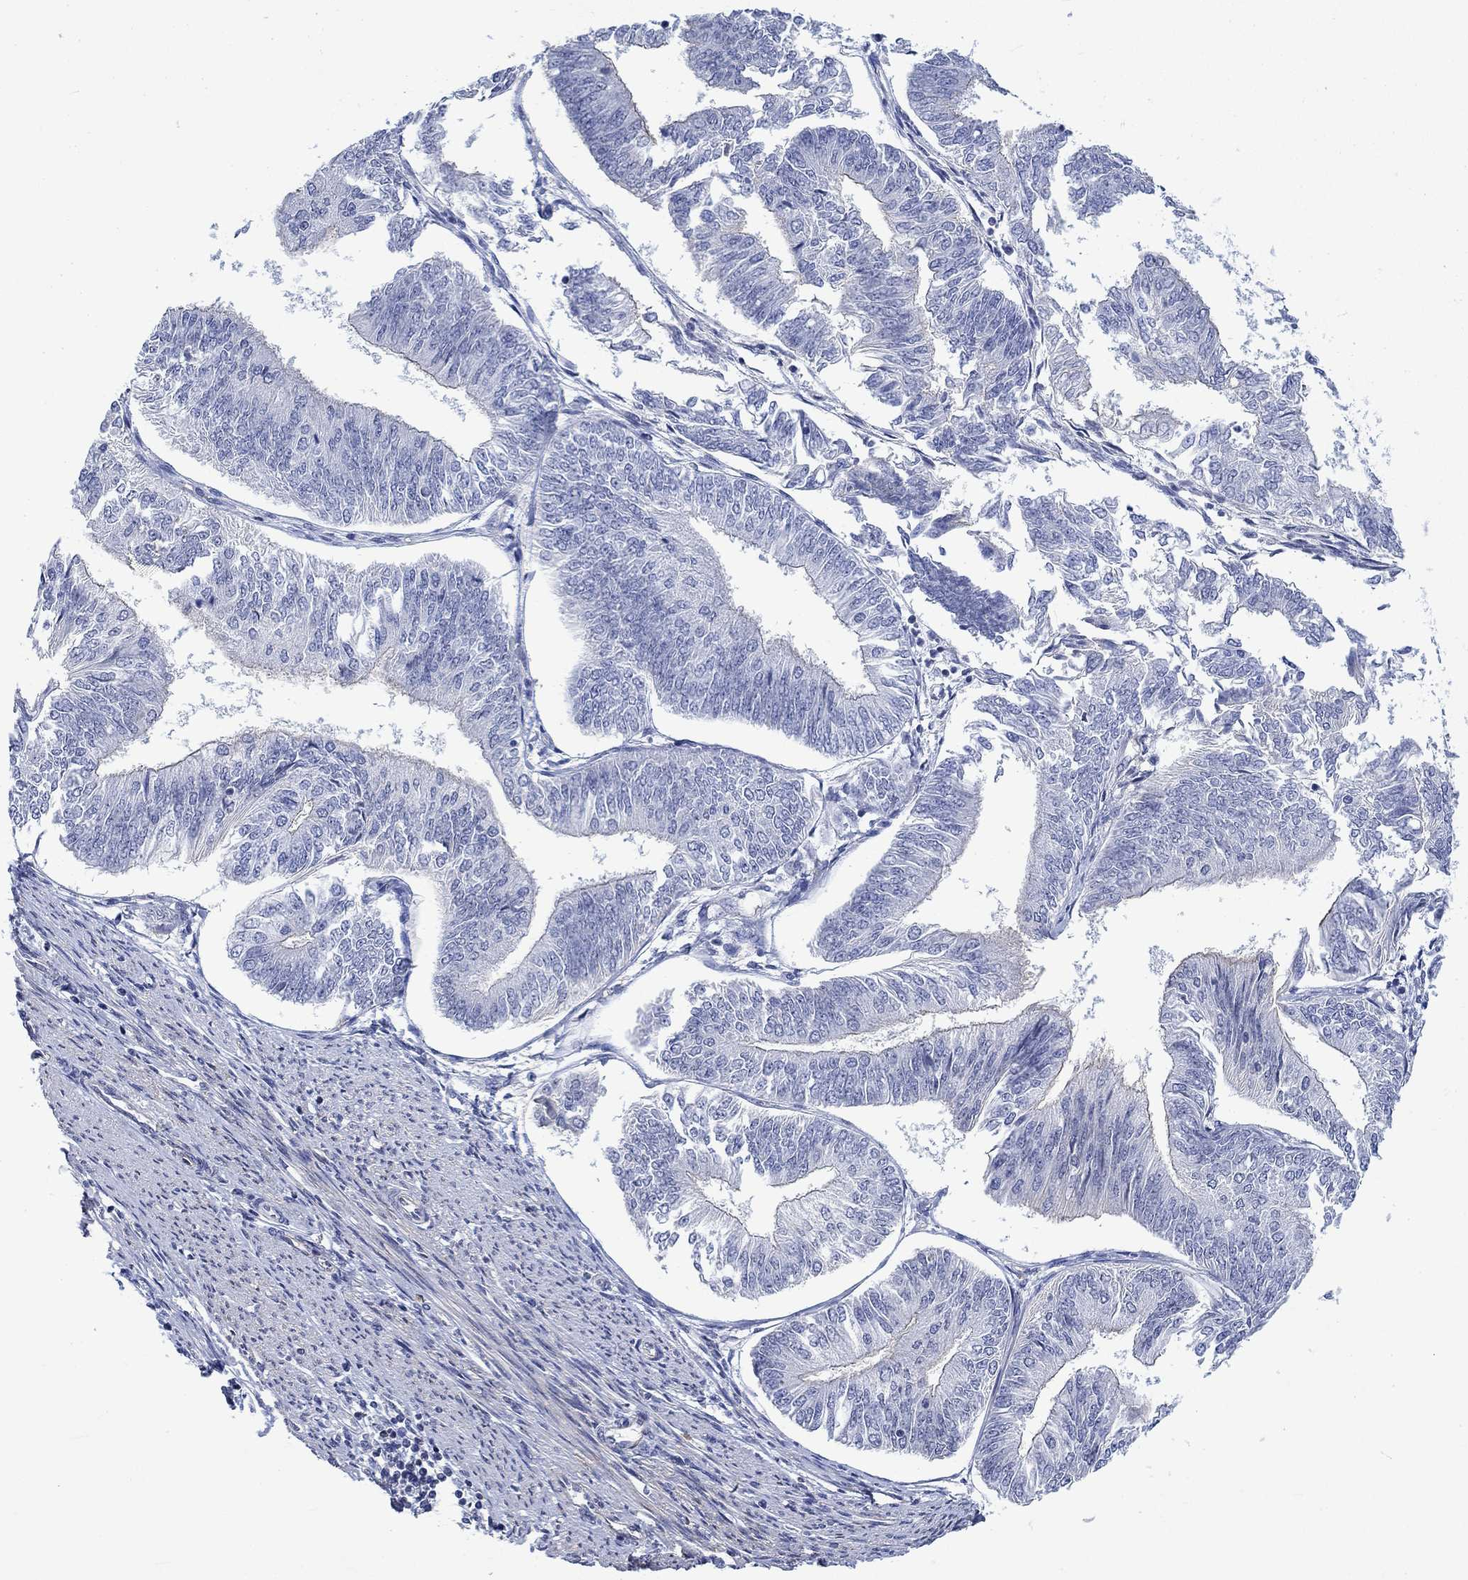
{"staining": {"intensity": "negative", "quantity": "none", "location": "none"}, "tissue": "endometrial cancer", "cell_type": "Tumor cells", "image_type": "cancer", "snomed": [{"axis": "morphology", "description": "Adenocarcinoma, NOS"}, {"axis": "topography", "description": "Endometrium"}], "caption": "Human endometrial cancer (adenocarcinoma) stained for a protein using IHC displays no staining in tumor cells.", "gene": "AGRP", "patient": {"sex": "female", "age": 58}}